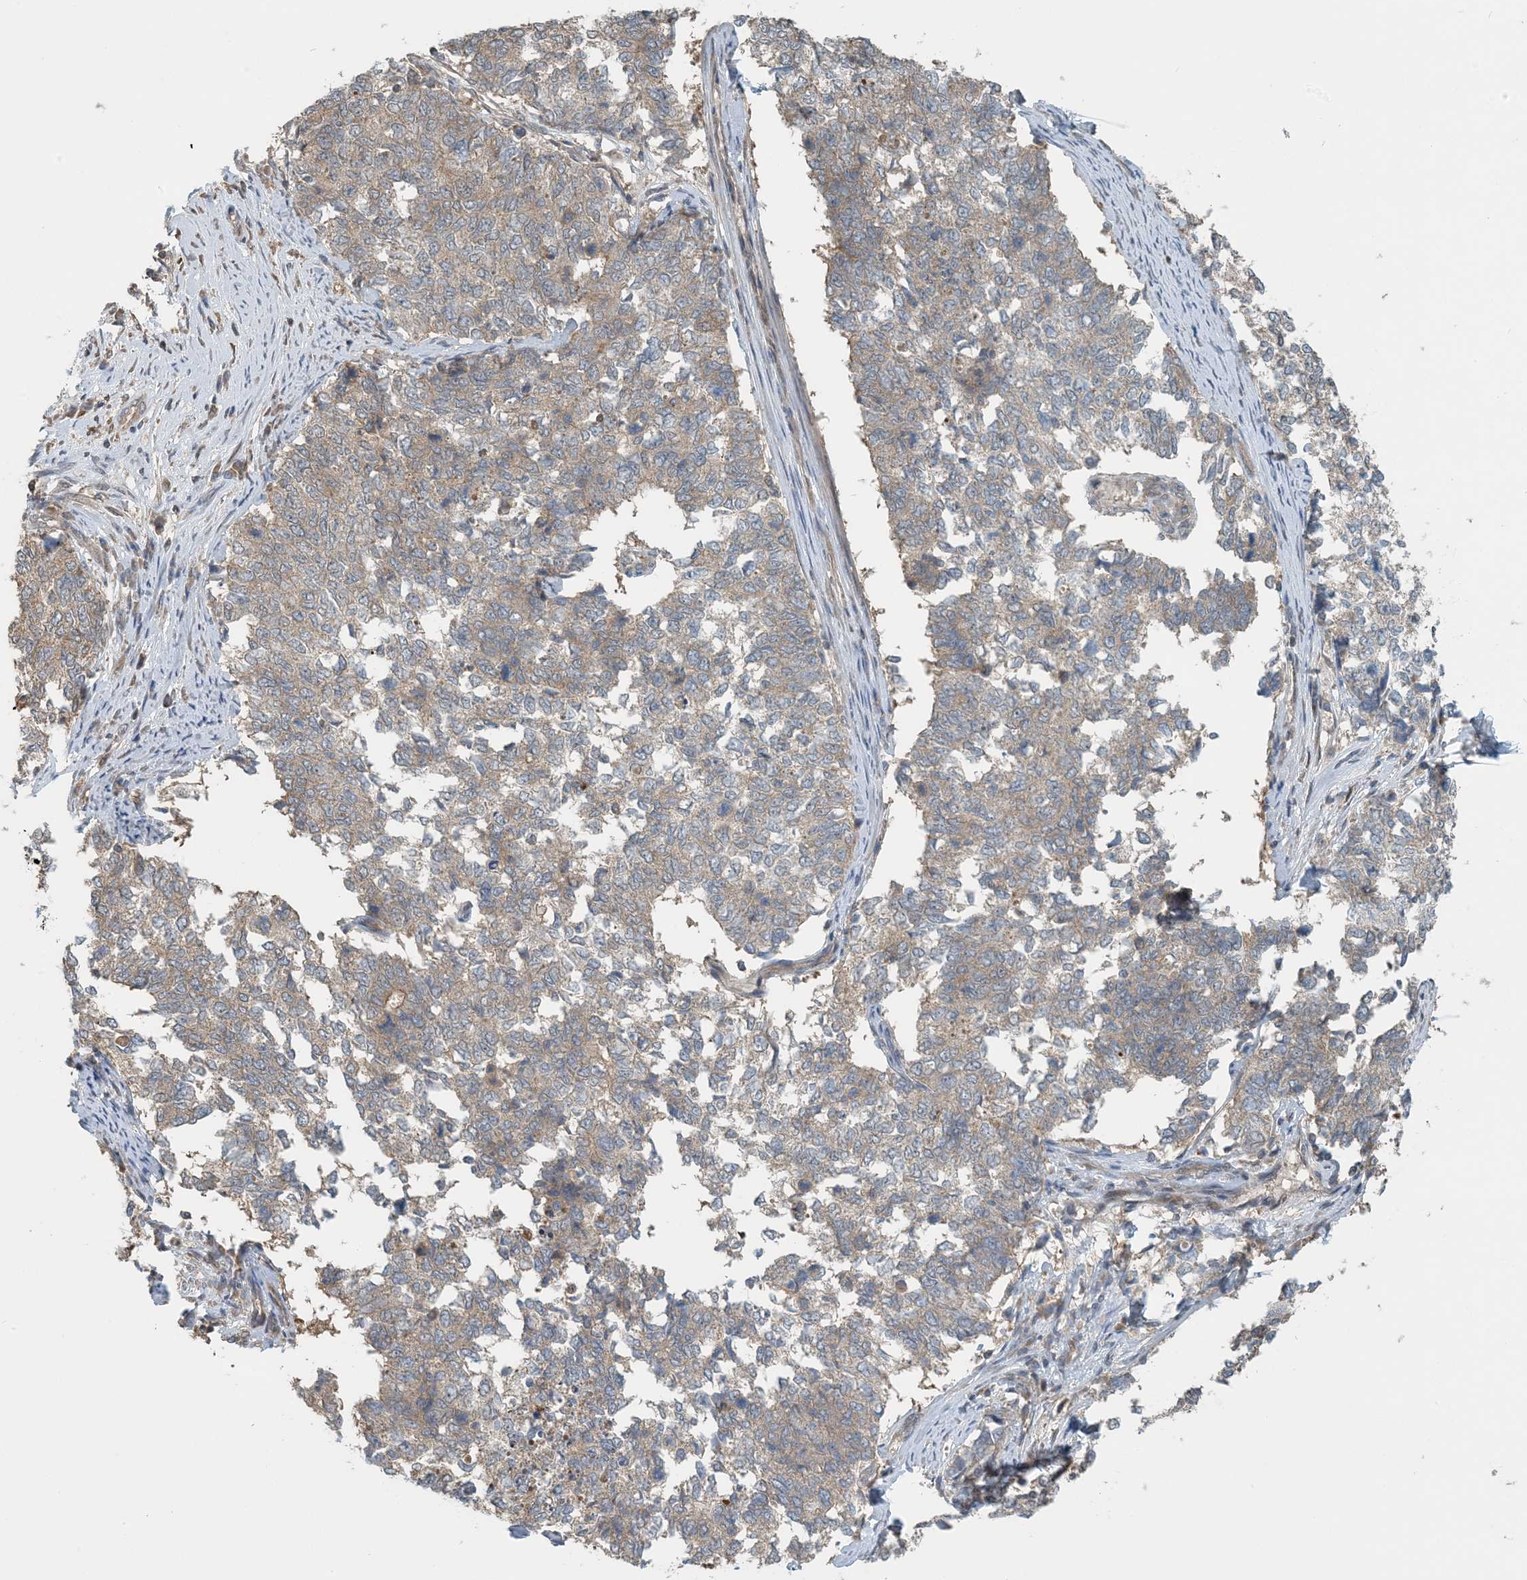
{"staining": {"intensity": "weak", "quantity": ">75%", "location": "cytoplasmic/membranous"}, "tissue": "cervical cancer", "cell_type": "Tumor cells", "image_type": "cancer", "snomed": [{"axis": "morphology", "description": "Squamous cell carcinoma, NOS"}, {"axis": "topography", "description": "Cervix"}], "caption": "The image displays a brown stain indicating the presence of a protein in the cytoplasmic/membranous of tumor cells in cervical squamous cell carcinoma.", "gene": "ZBTB3", "patient": {"sex": "female", "age": 63}}